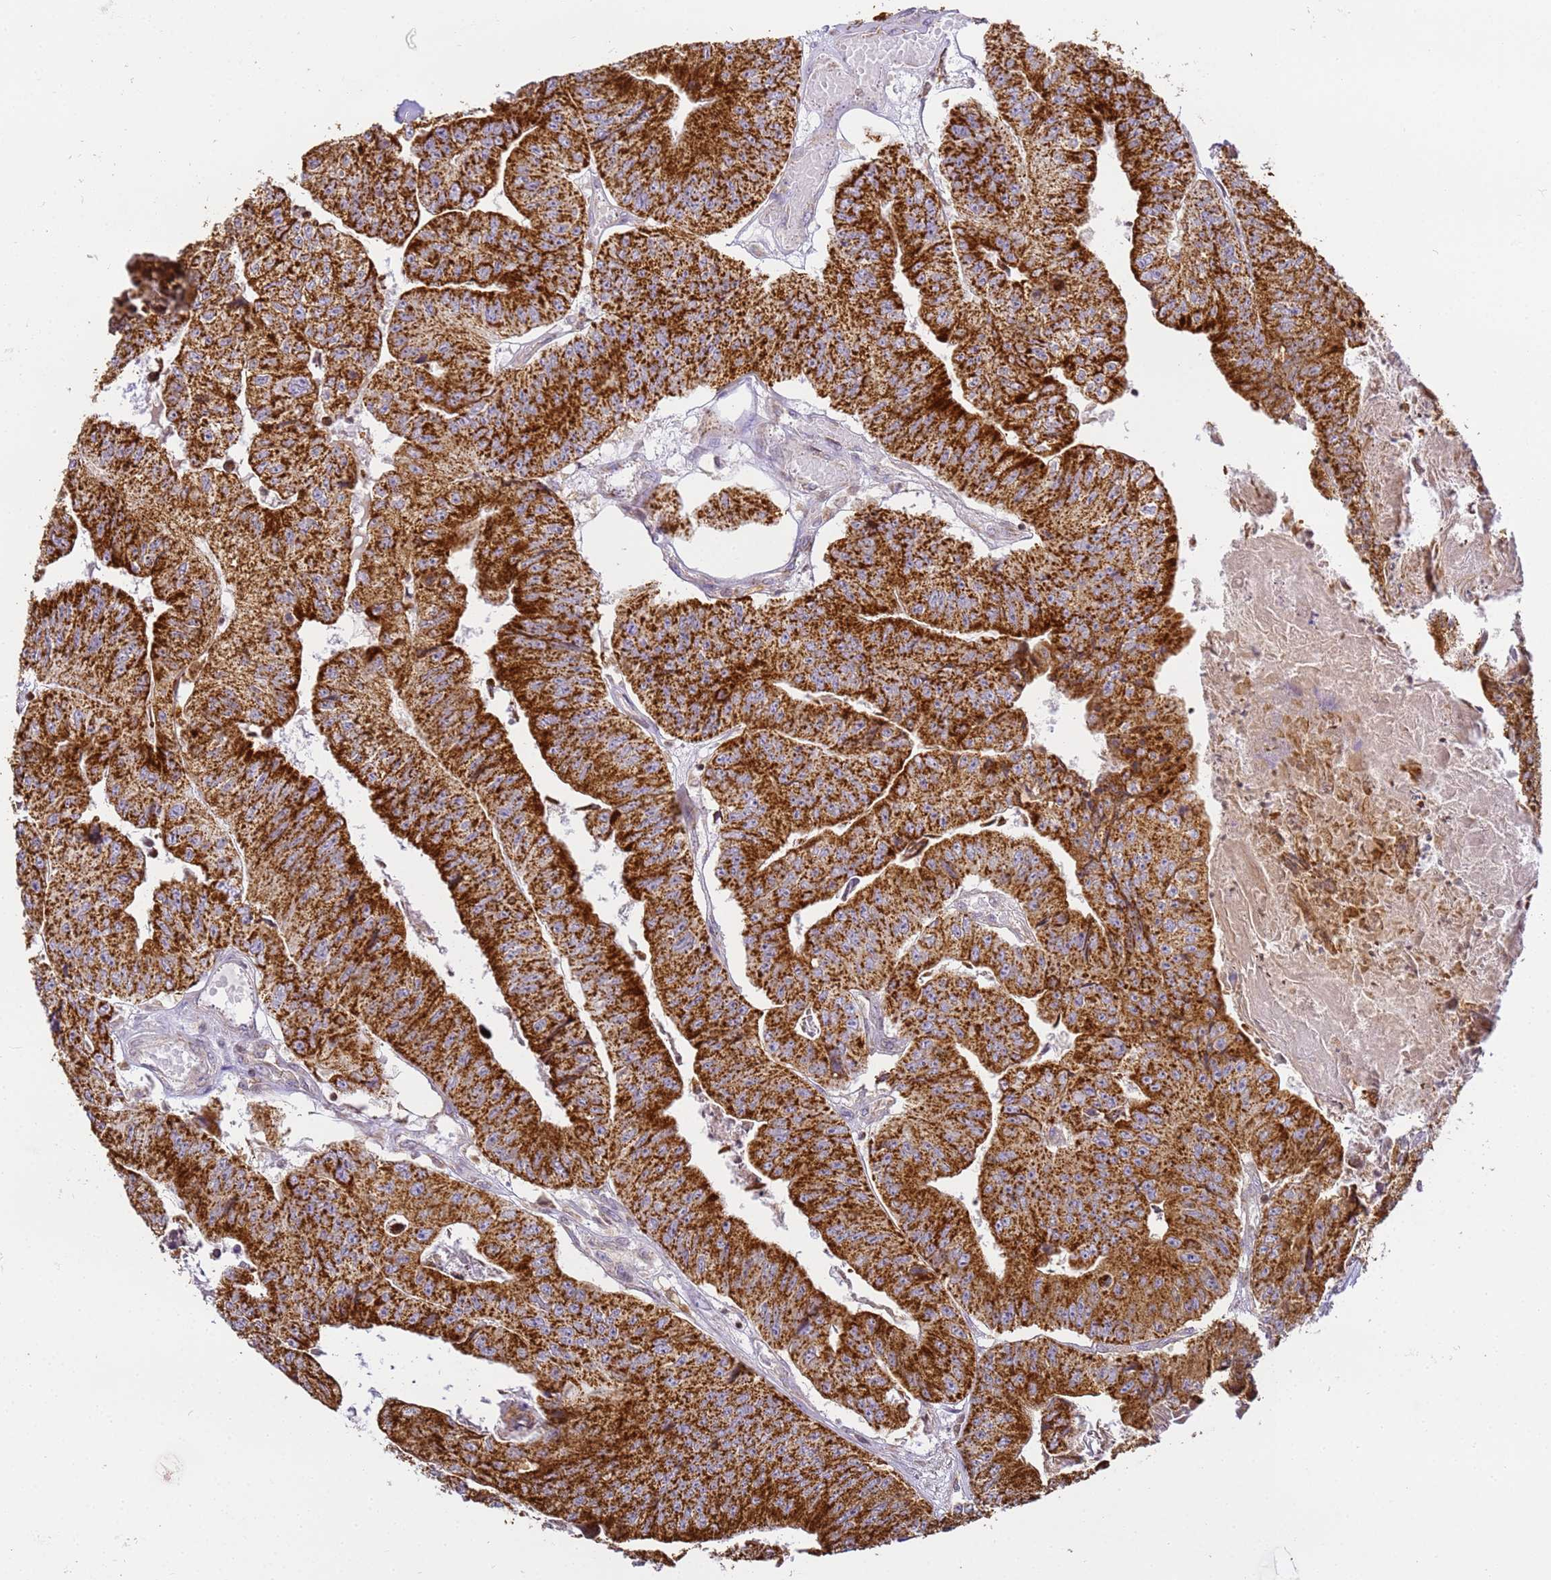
{"staining": {"intensity": "strong", "quantity": ">75%", "location": "cytoplasmic/membranous"}, "tissue": "colorectal cancer", "cell_type": "Tumor cells", "image_type": "cancer", "snomed": [{"axis": "morphology", "description": "Adenocarcinoma, NOS"}, {"axis": "topography", "description": "Colon"}], "caption": "Adenocarcinoma (colorectal) stained with a protein marker exhibits strong staining in tumor cells.", "gene": "HSPE1", "patient": {"sex": "female", "age": 67}}